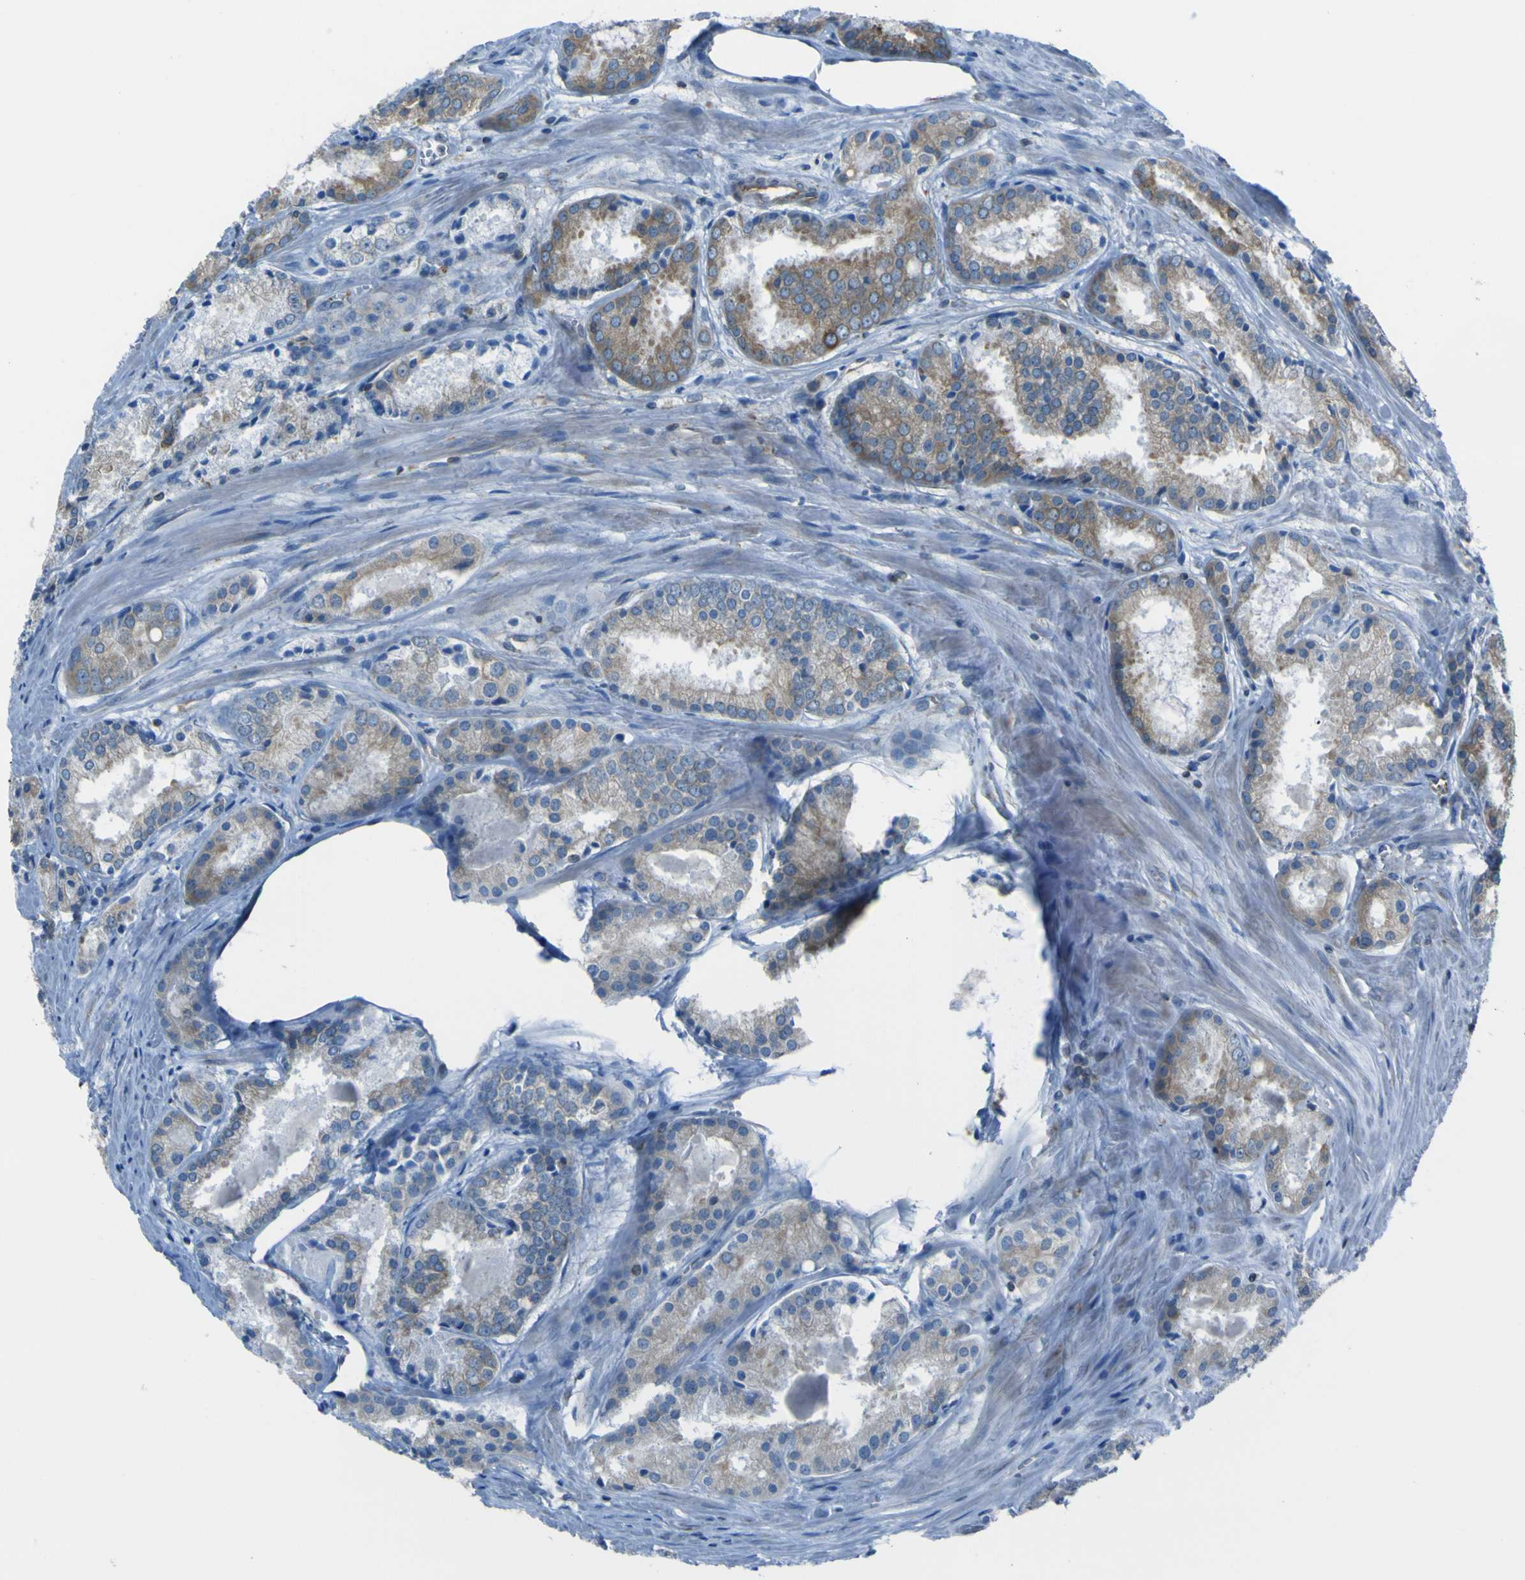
{"staining": {"intensity": "moderate", "quantity": "<25%", "location": "cytoplasmic/membranous"}, "tissue": "prostate cancer", "cell_type": "Tumor cells", "image_type": "cancer", "snomed": [{"axis": "morphology", "description": "Adenocarcinoma, Low grade"}, {"axis": "topography", "description": "Prostate"}], "caption": "Protein staining reveals moderate cytoplasmic/membranous positivity in about <25% of tumor cells in prostate low-grade adenocarcinoma.", "gene": "STIM1", "patient": {"sex": "male", "age": 64}}